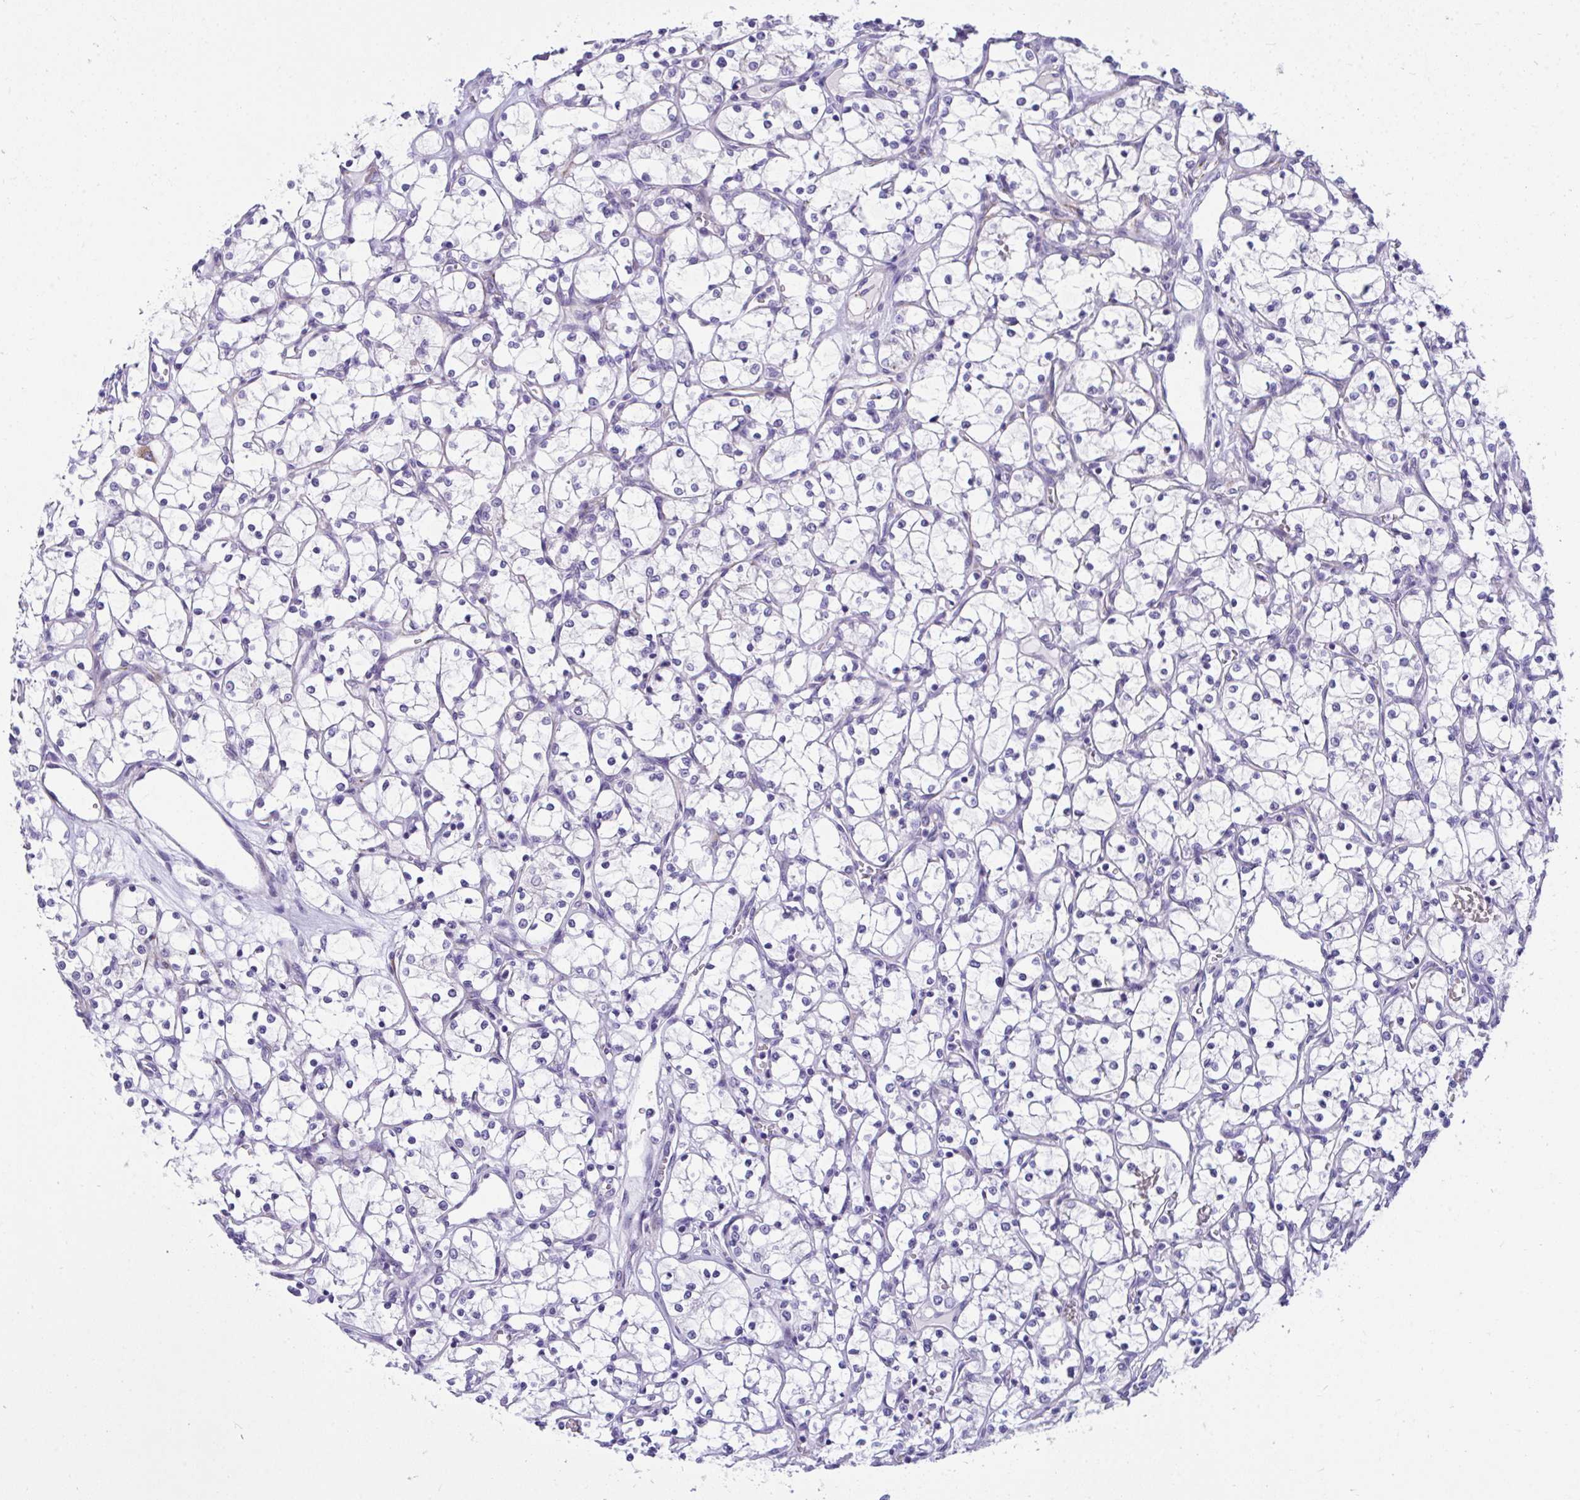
{"staining": {"intensity": "negative", "quantity": "none", "location": "none"}, "tissue": "renal cancer", "cell_type": "Tumor cells", "image_type": "cancer", "snomed": [{"axis": "morphology", "description": "Adenocarcinoma, NOS"}, {"axis": "topography", "description": "Kidney"}], "caption": "Immunohistochemical staining of adenocarcinoma (renal) displays no significant staining in tumor cells.", "gene": "TSBP1", "patient": {"sex": "female", "age": 69}}